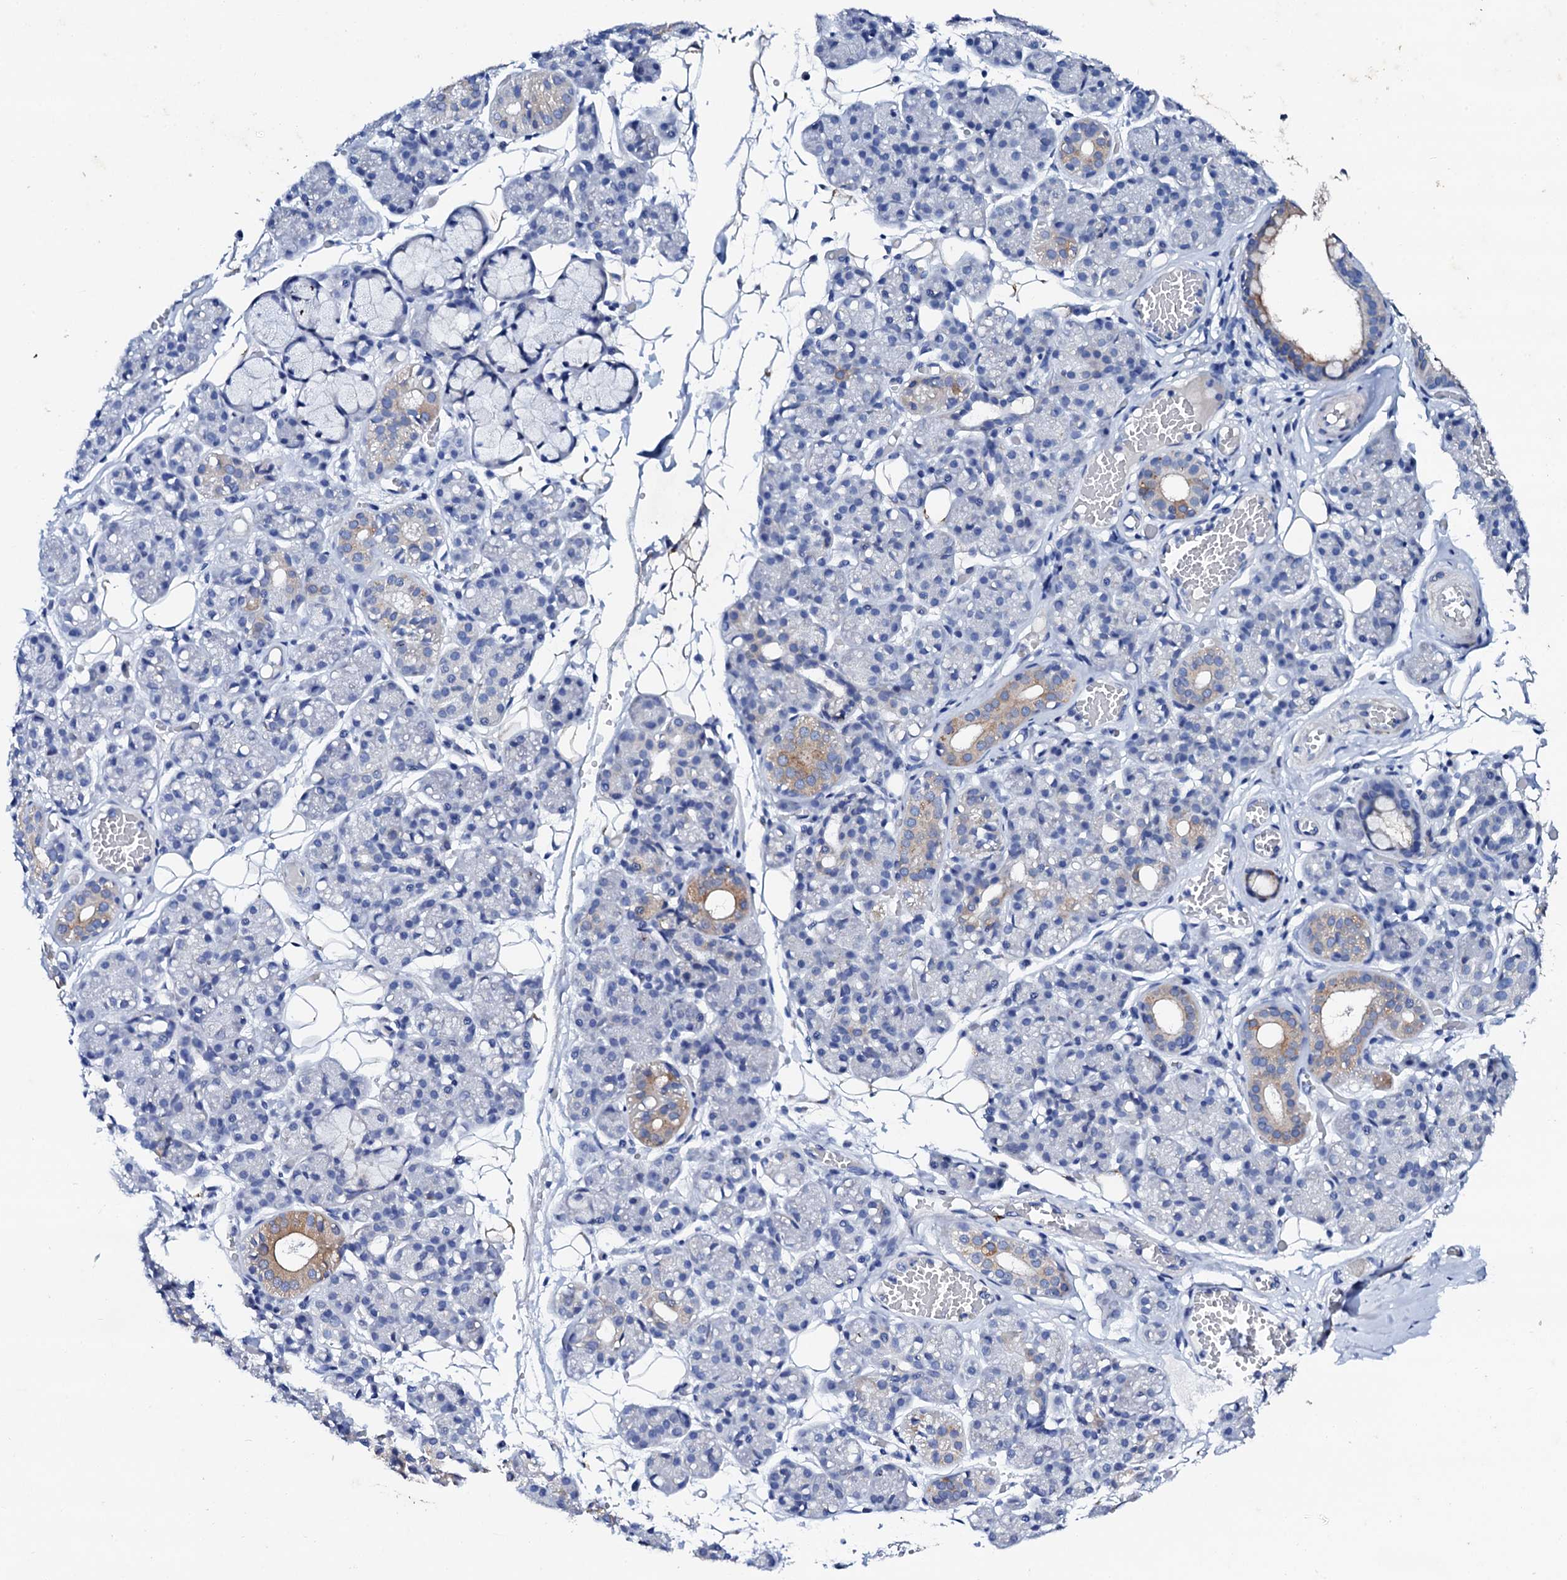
{"staining": {"intensity": "strong", "quantity": "<25%", "location": "cytoplasmic/membranous"}, "tissue": "salivary gland", "cell_type": "Glandular cells", "image_type": "normal", "snomed": [{"axis": "morphology", "description": "Normal tissue, NOS"}, {"axis": "topography", "description": "Salivary gland"}], "caption": "An IHC micrograph of benign tissue is shown. Protein staining in brown shows strong cytoplasmic/membranous positivity in salivary gland within glandular cells. (DAB IHC, brown staining for protein, blue staining for nuclei).", "gene": "GLB1L3", "patient": {"sex": "male", "age": 63}}